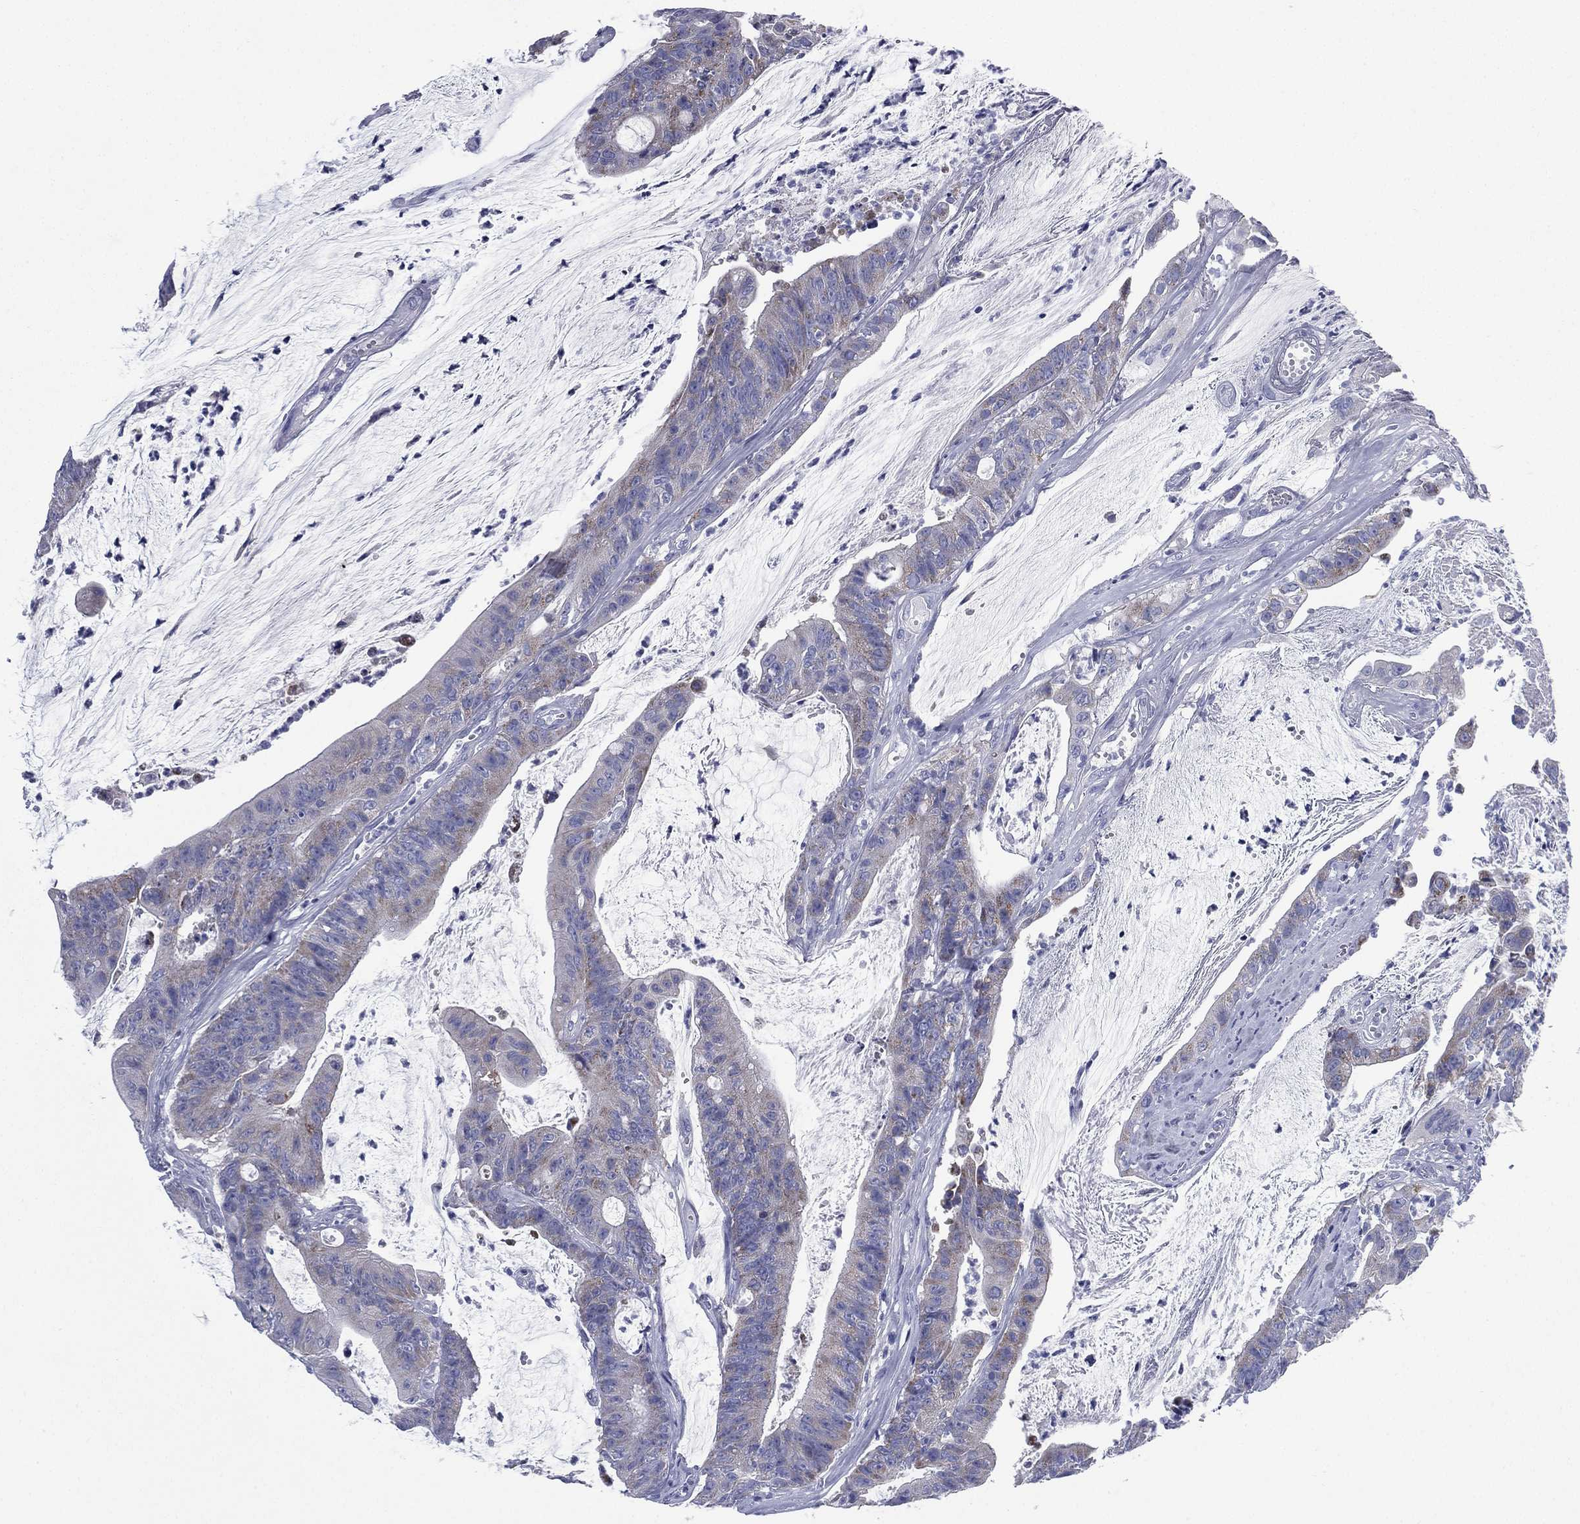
{"staining": {"intensity": "weak", "quantity": "25%-75%", "location": "cytoplasmic/membranous"}, "tissue": "colorectal cancer", "cell_type": "Tumor cells", "image_type": "cancer", "snomed": [{"axis": "morphology", "description": "Adenocarcinoma, NOS"}, {"axis": "topography", "description": "Colon"}], "caption": "Brown immunohistochemical staining in adenocarcinoma (colorectal) shows weak cytoplasmic/membranous staining in approximately 25%-75% of tumor cells.", "gene": "FCER2", "patient": {"sex": "female", "age": 69}}